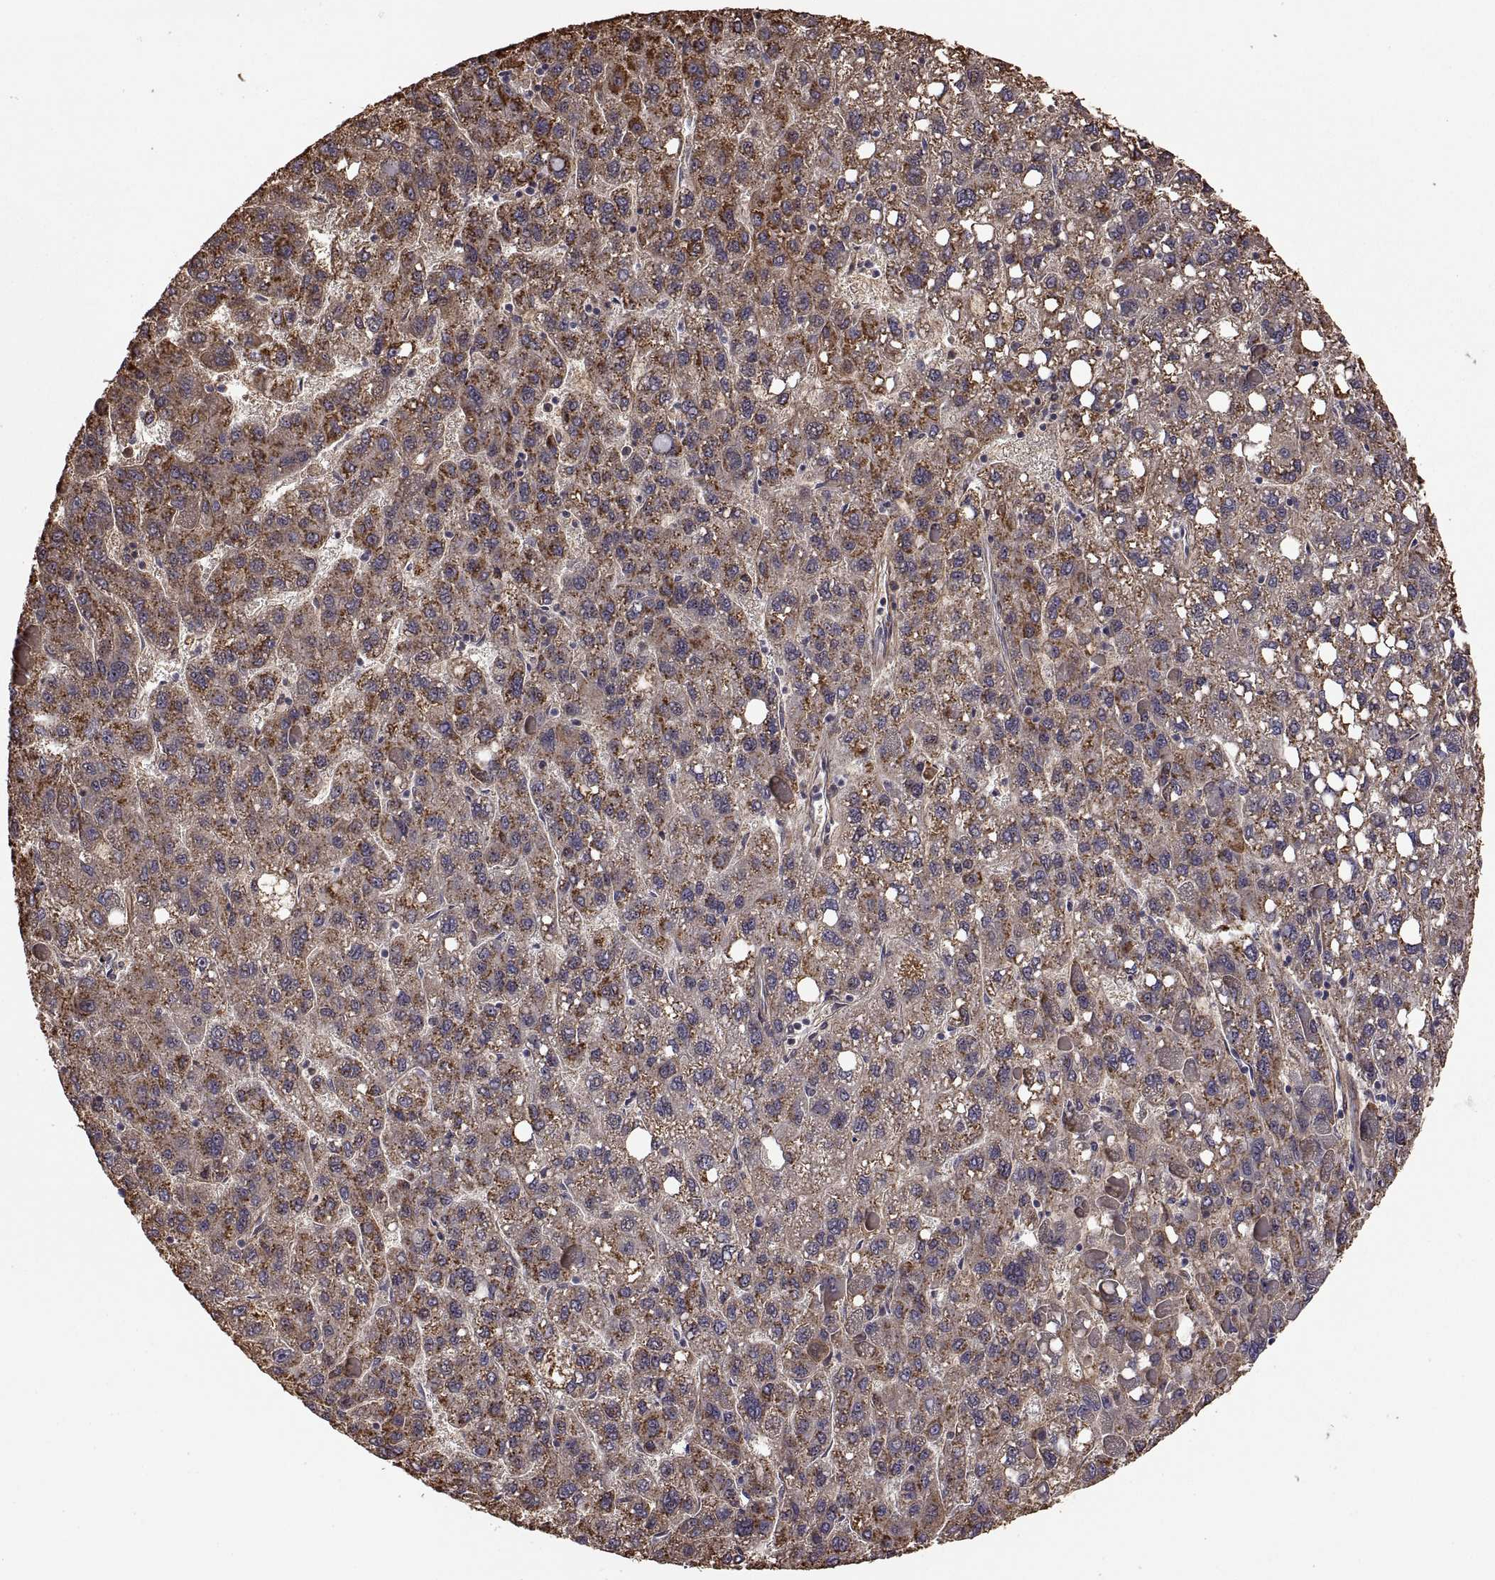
{"staining": {"intensity": "moderate", "quantity": "25%-75%", "location": "cytoplasmic/membranous"}, "tissue": "liver cancer", "cell_type": "Tumor cells", "image_type": "cancer", "snomed": [{"axis": "morphology", "description": "Carcinoma, Hepatocellular, NOS"}, {"axis": "topography", "description": "Liver"}], "caption": "Liver hepatocellular carcinoma stained for a protein (brown) displays moderate cytoplasmic/membranous positive positivity in approximately 25%-75% of tumor cells.", "gene": "ZNRF2", "patient": {"sex": "female", "age": 82}}